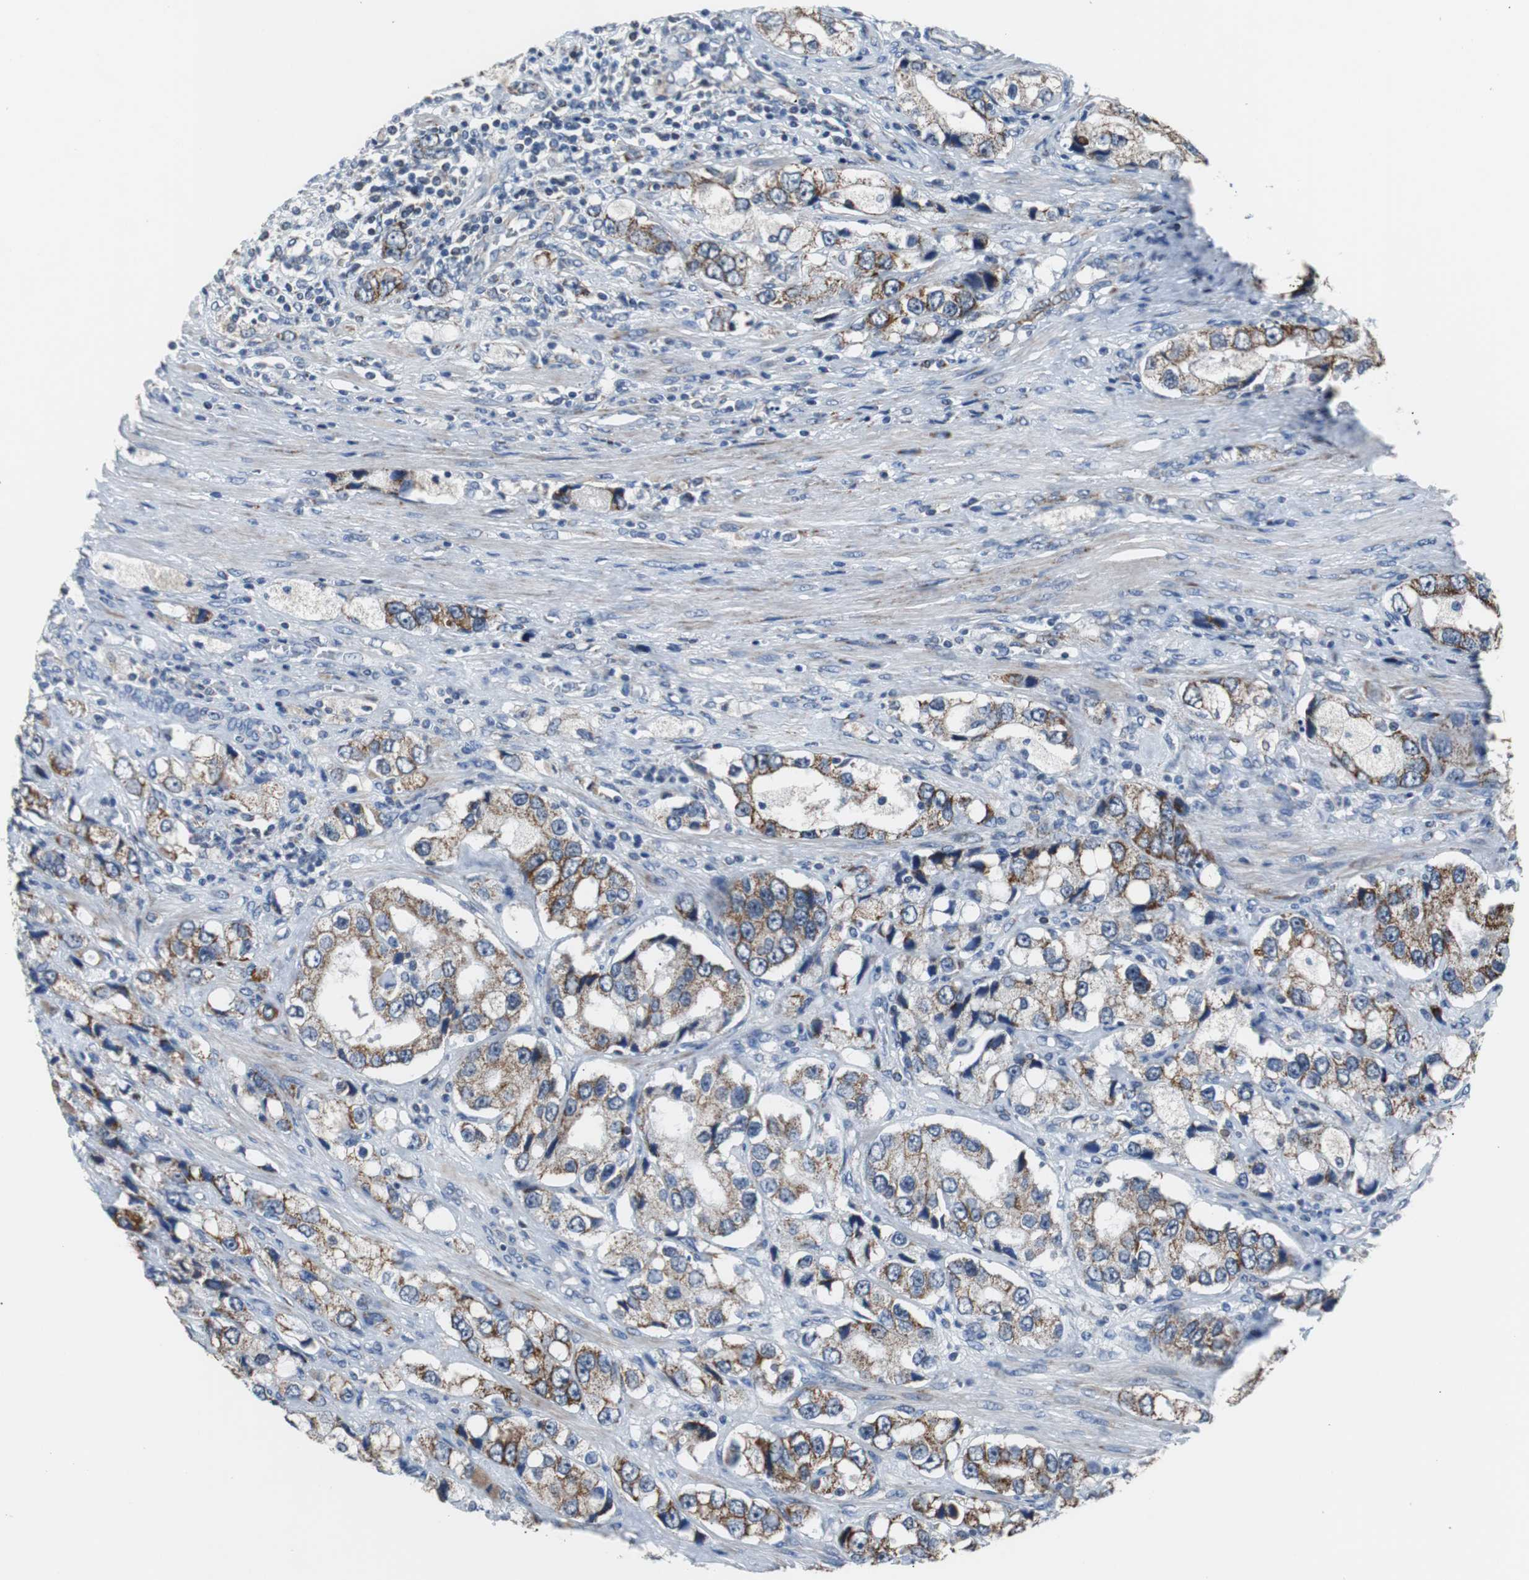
{"staining": {"intensity": "strong", "quantity": "25%-75%", "location": "cytoplasmic/membranous"}, "tissue": "prostate cancer", "cell_type": "Tumor cells", "image_type": "cancer", "snomed": [{"axis": "morphology", "description": "Adenocarcinoma, High grade"}, {"axis": "topography", "description": "Prostate"}], "caption": "Prostate cancer tissue exhibits strong cytoplasmic/membranous positivity in approximately 25%-75% of tumor cells, visualized by immunohistochemistry.", "gene": "PITRM1", "patient": {"sex": "male", "age": 63}}